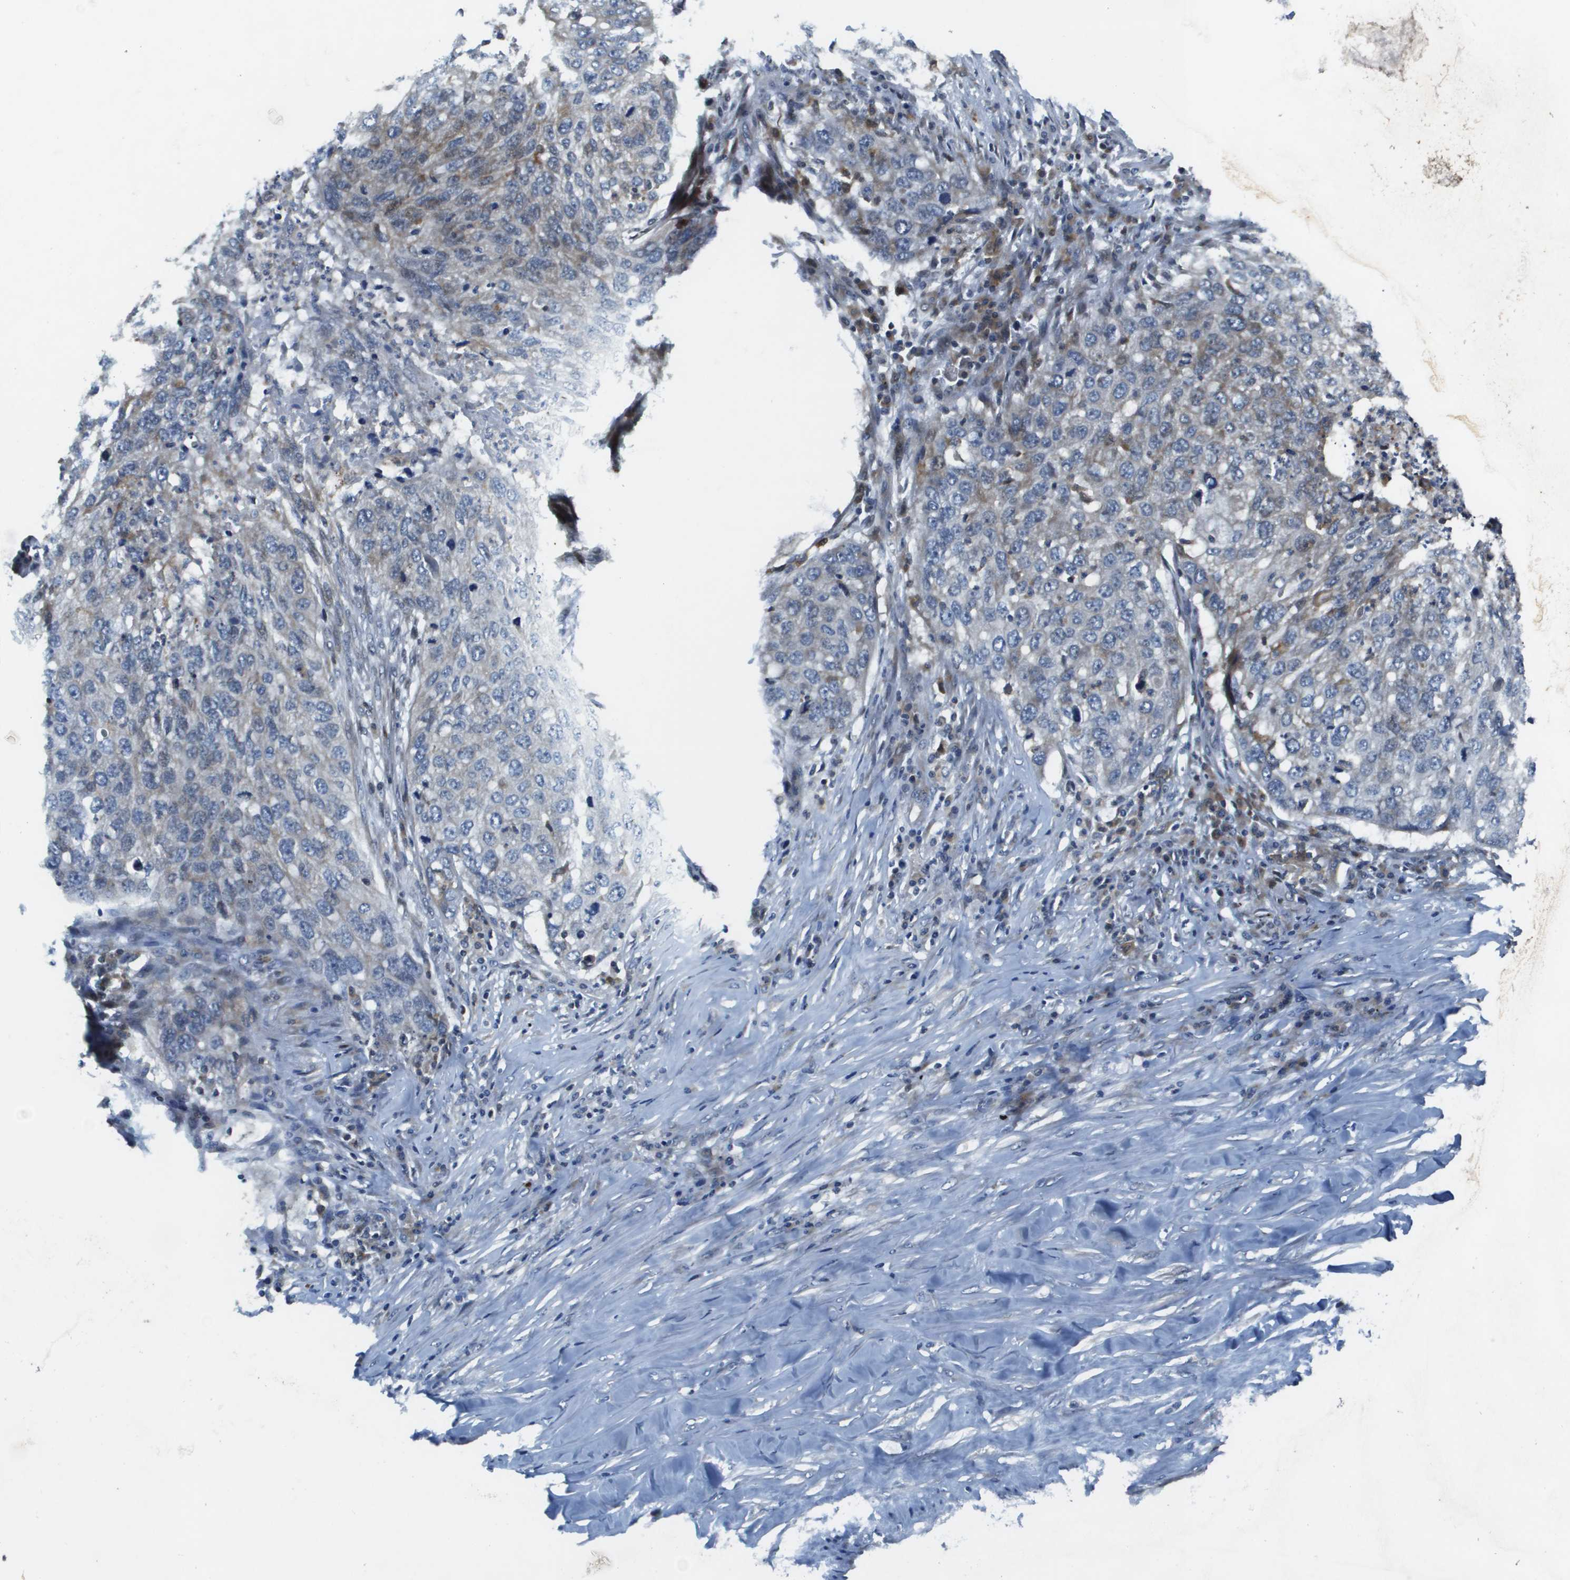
{"staining": {"intensity": "weak", "quantity": "<25%", "location": "cytoplasmic/membranous"}, "tissue": "lung cancer", "cell_type": "Tumor cells", "image_type": "cancer", "snomed": [{"axis": "morphology", "description": "Squamous cell carcinoma, NOS"}, {"axis": "topography", "description": "Lung"}], "caption": "High power microscopy photomicrograph of an immunohistochemistry (IHC) histopathology image of lung squamous cell carcinoma, revealing no significant expression in tumor cells.", "gene": "SCN4B", "patient": {"sex": "female", "age": 63}}